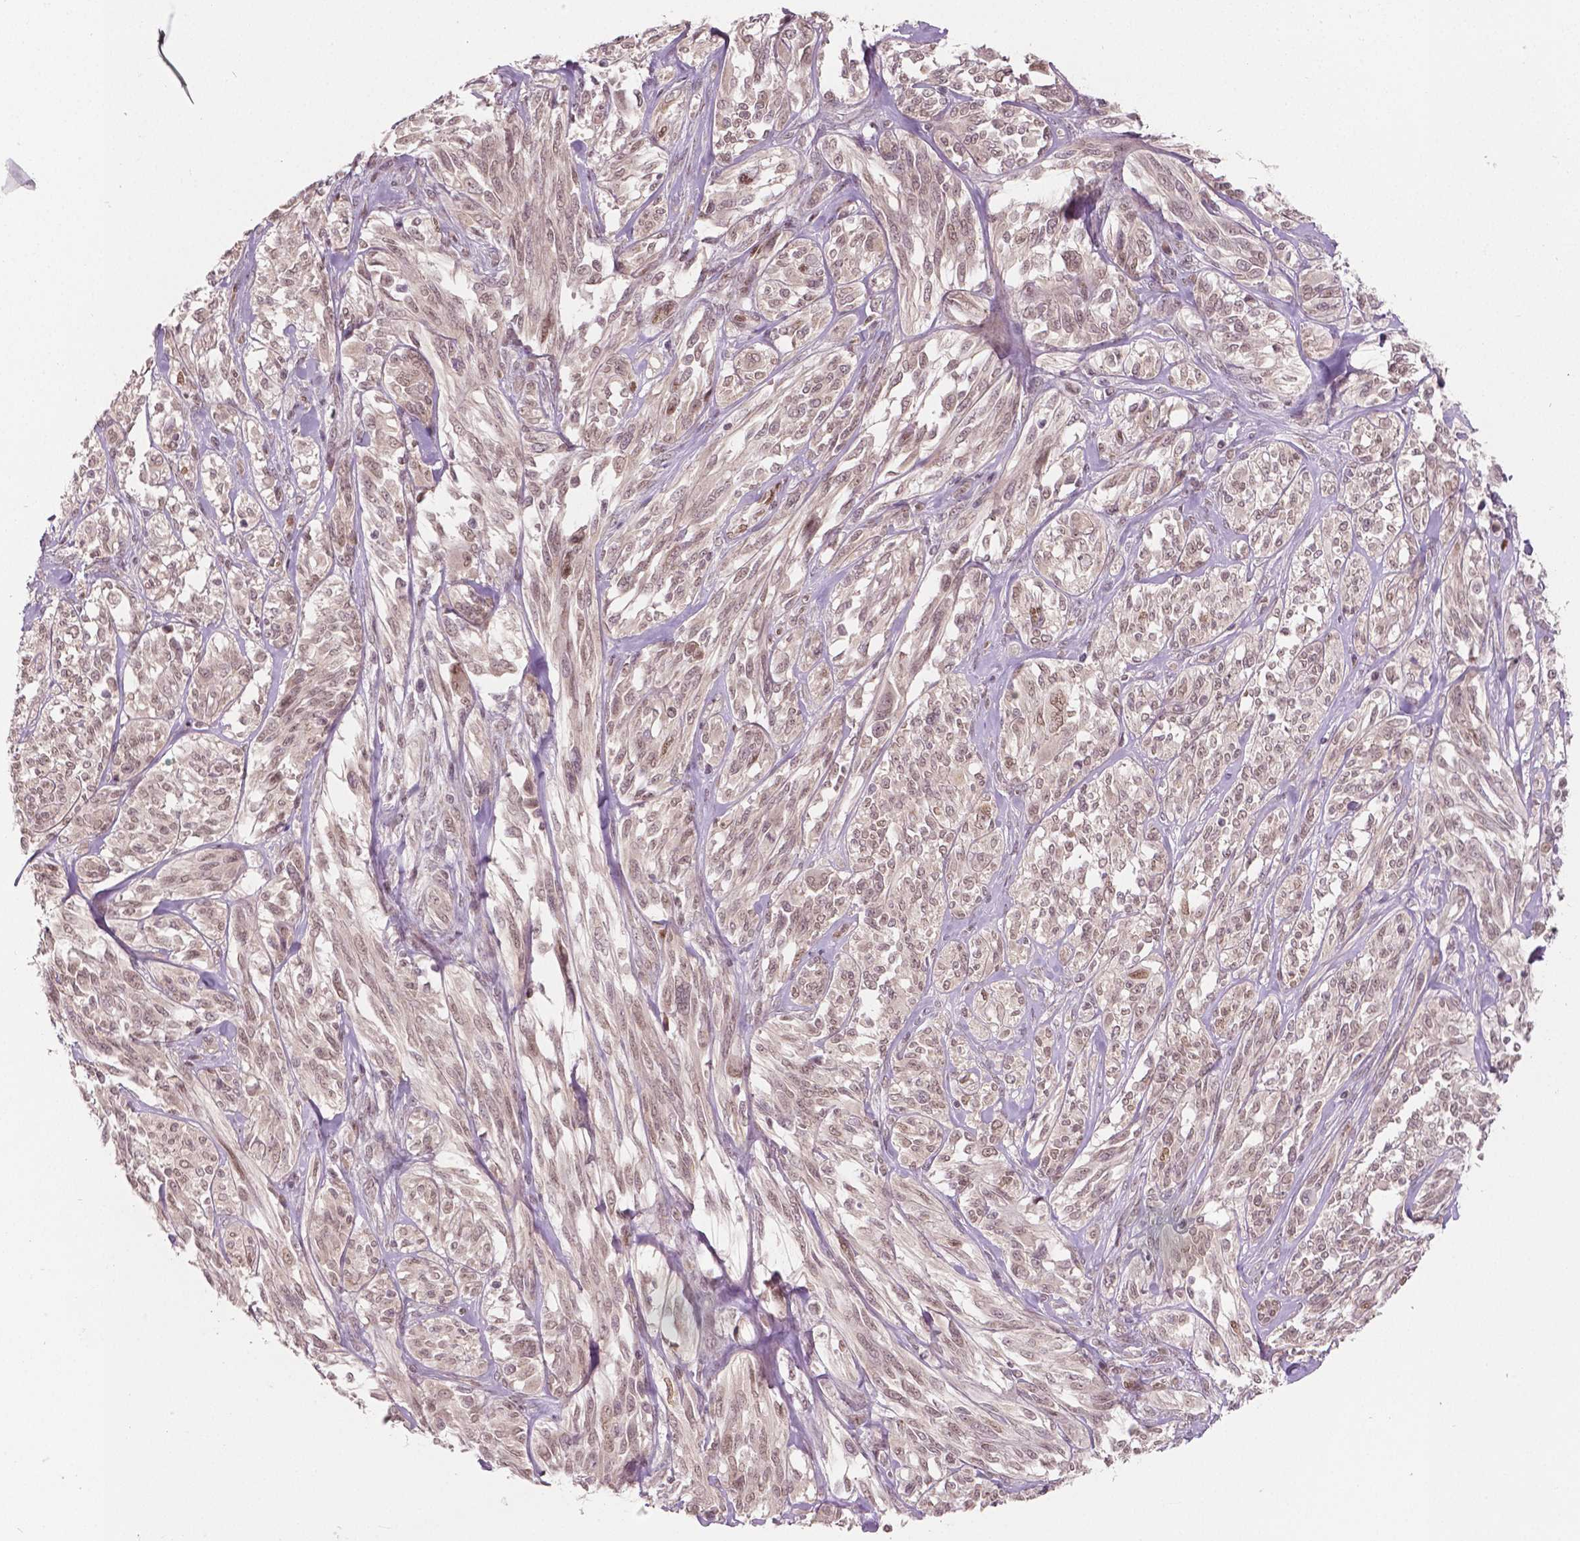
{"staining": {"intensity": "negative", "quantity": "none", "location": "none"}, "tissue": "melanoma", "cell_type": "Tumor cells", "image_type": "cancer", "snomed": [{"axis": "morphology", "description": "Malignant melanoma, NOS"}, {"axis": "topography", "description": "Skin"}], "caption": "There is no significant staining in tumor cells of malignant melanoma.", "gene": "HMBOX1", "patient": {"sex": "female", "age": 91}}